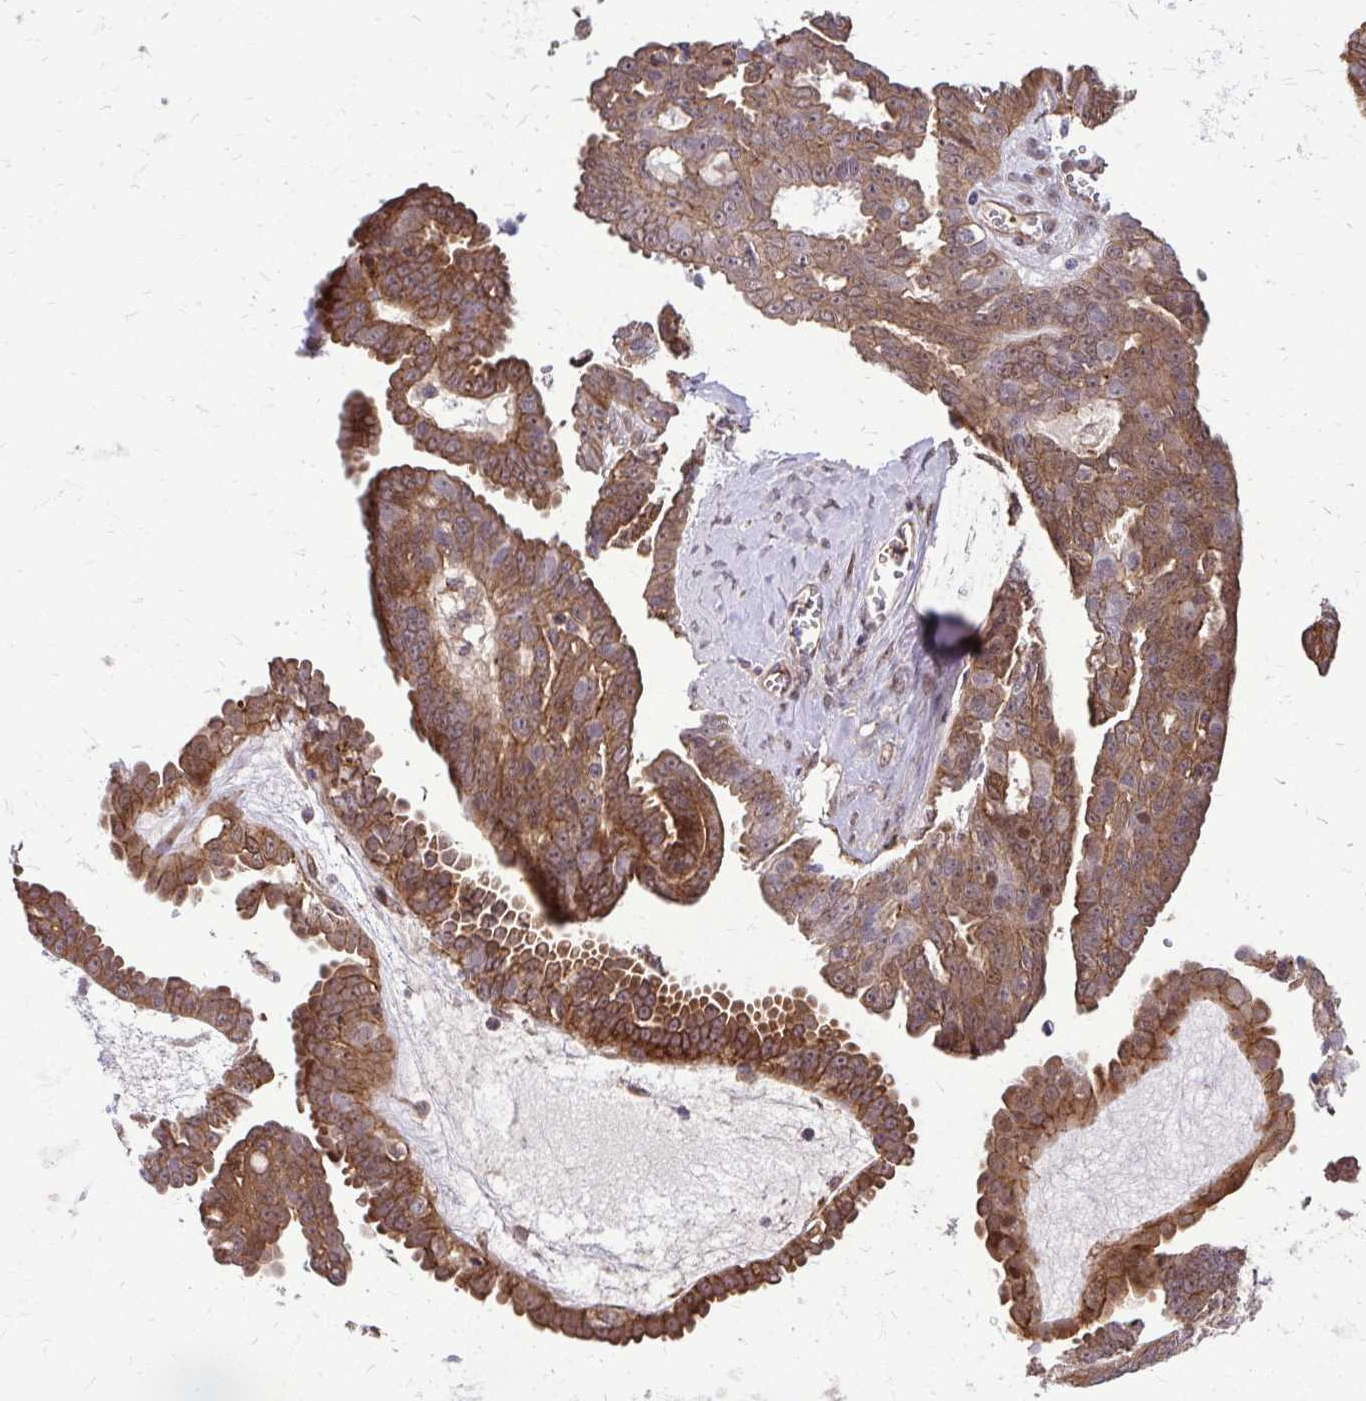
{"staining": {"intensity": "strong", "quantity": ">75%", "location": "cytoplasmic/membranous"}, "tissue": "ovarian cancer", "cell_type": "Tumor cells", "image_type": "cancer", "snomed": [{"axis": "morphology", "description": "Cystadenocarcinoma, serous, NOS"}, {"axis": "topography", "description": "Ovary"}], "caption": "A high amount of strong cytoplasmic/membranous staining is appreciated in about >75% of tumor cells in ovarian cancer tissue.", "gene": "TRIP6", "patient": {"sex": "female", "age": 71}}